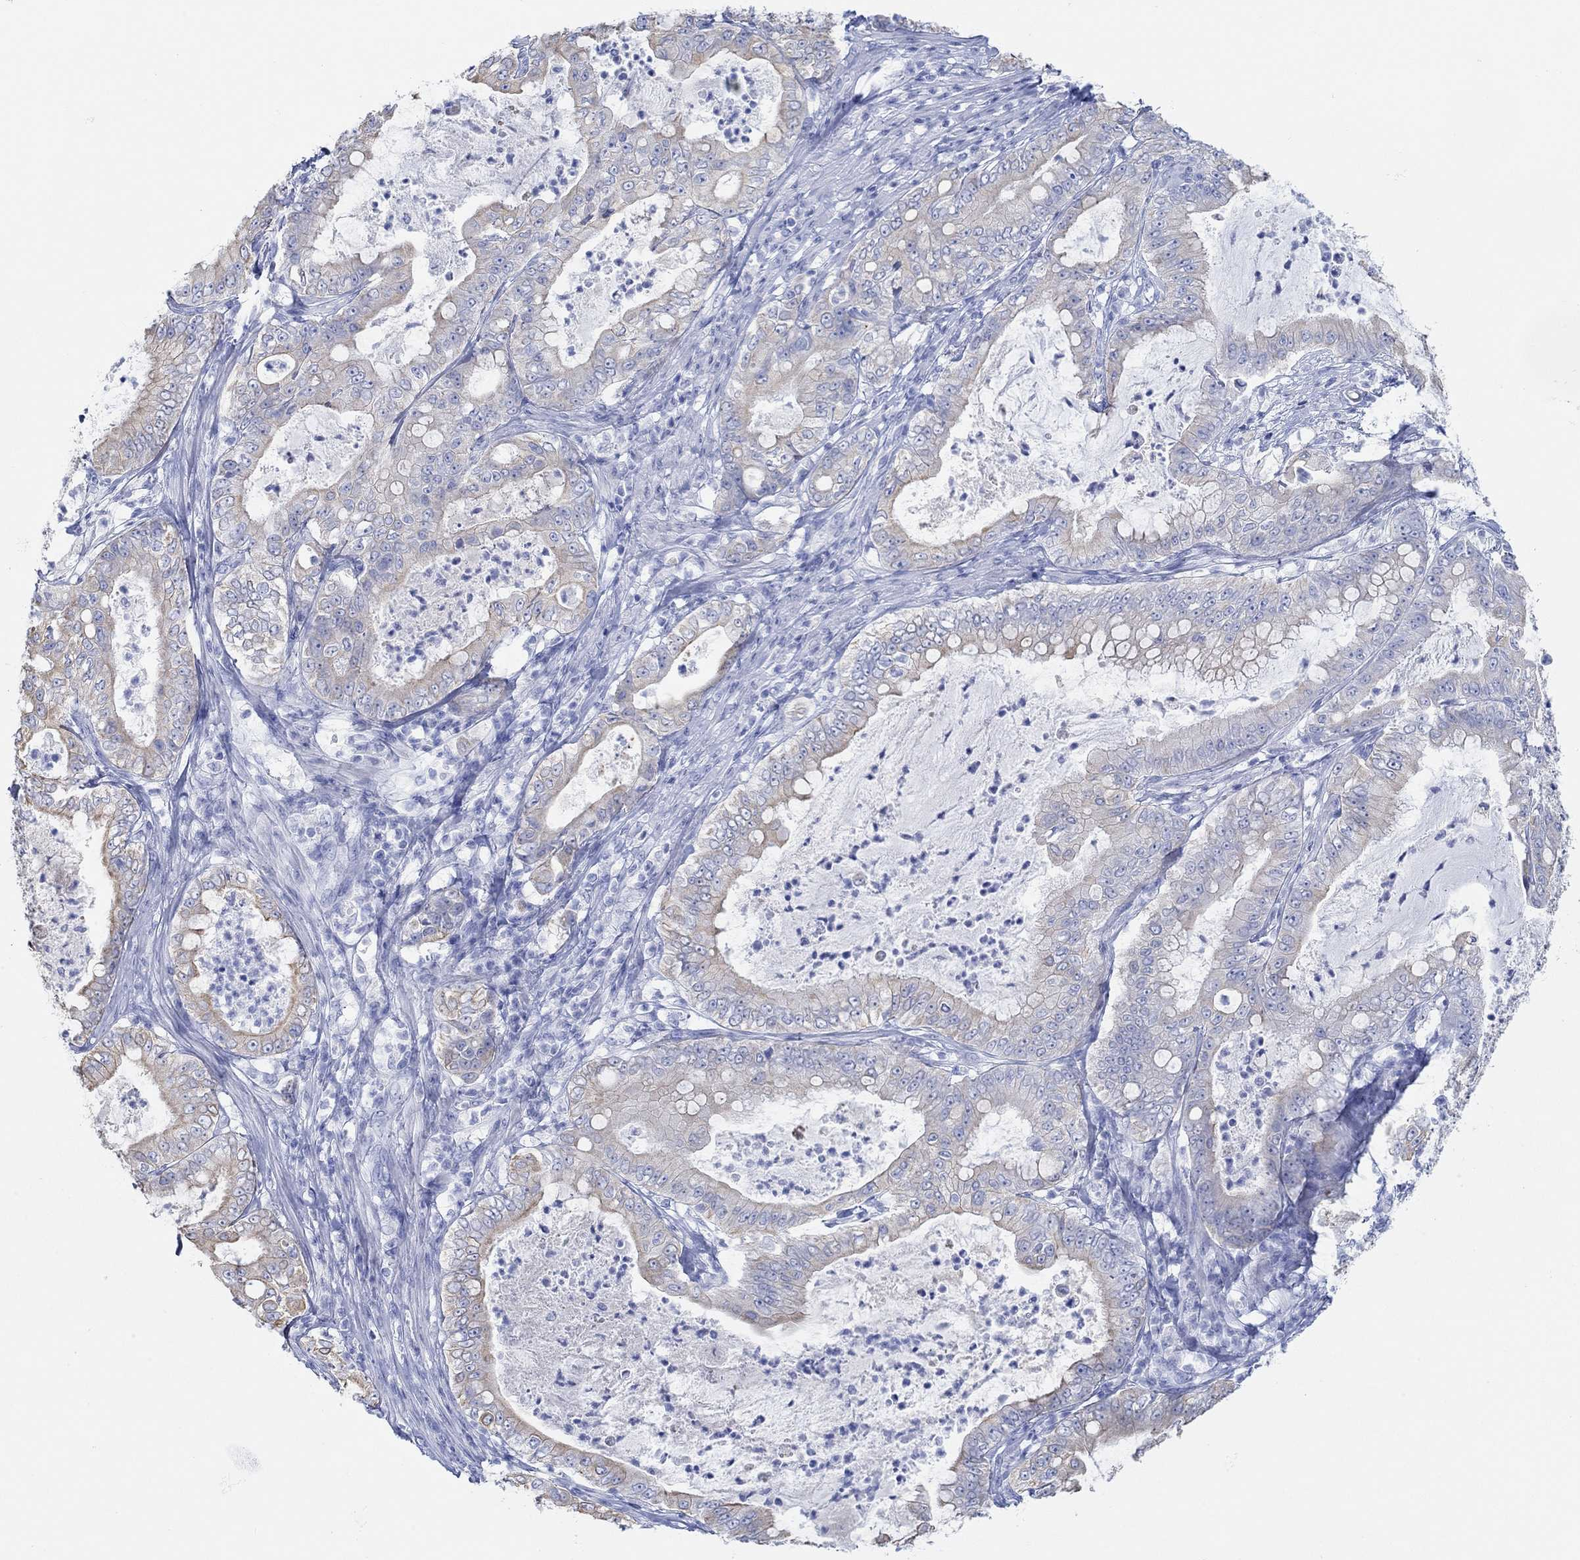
{"staining": {"intensity": "weak", "quantity": "25%-75%", "location": "cytoplasmic/membranous"}, "tissue": "pancreatic cancer", "cell_type": "Tumor cells", "image_type": "cancer", "snomed": [{"axis": "morphology", "description": "Adenocarcinoma, NOS"}, {"axis": "topography", "description": "Pancreas"}], "caption": "Pancreatic adenocarcinoma tissue reveals weak cytoplasmic/membranous expression in approximately 25%-75% of tumor cells (DAB (3,3'-diaminobenzidine) IHC, brown staining for protein, blue staining for nuclei).", "gene": "AK8", "patient": {"sex": "male", "age": 71}}